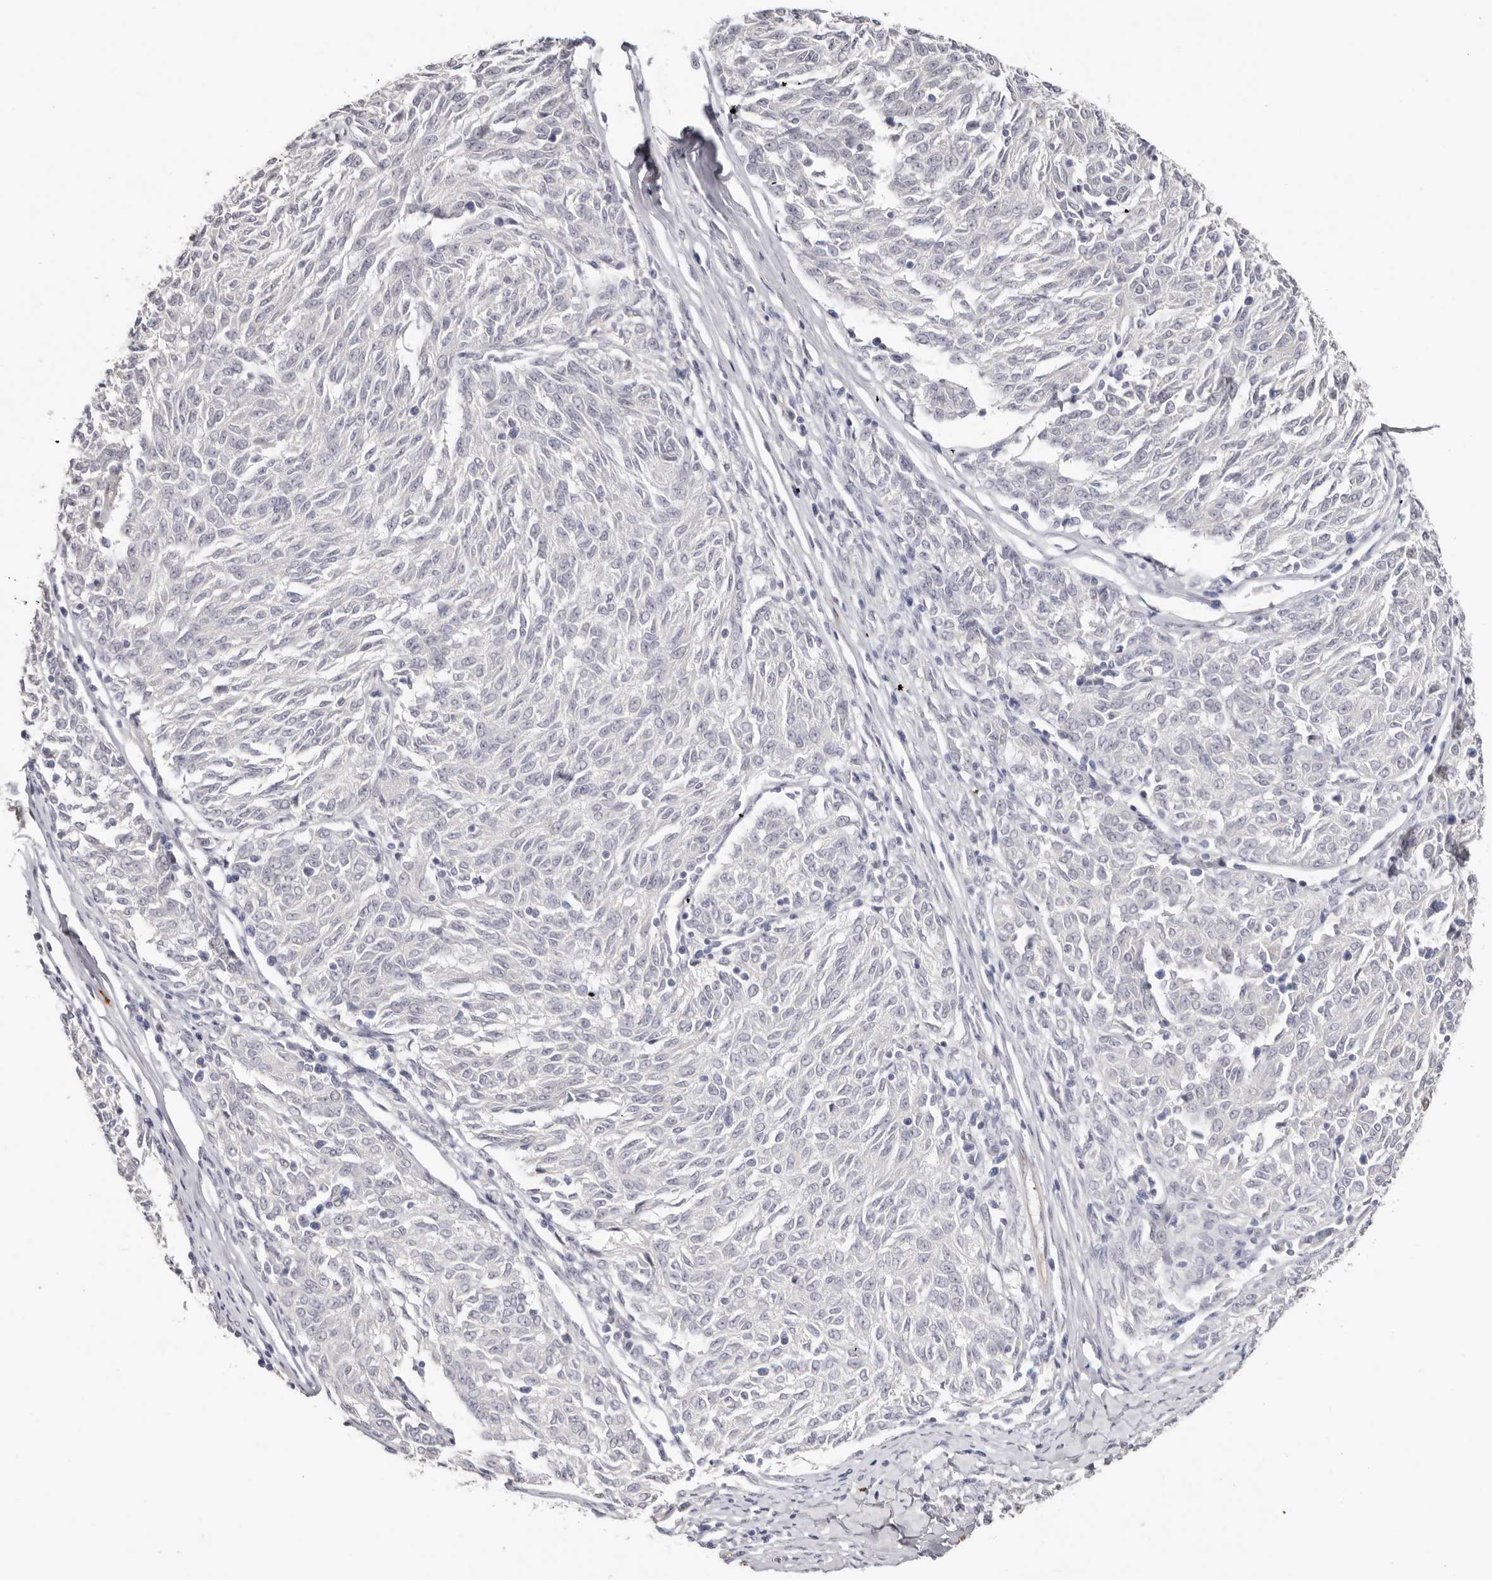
{"staining": {"intensity": "negative", "quantity": "none", "location": "none"}, "tissue": "melanoma", "cell_type": "Tumor cells", "image_type": "cancer", "snomed": [{"axis": "morphology", "description": "Malignant melanoma, NOS"}, {"axis": "topography", "description": "Skin"}], "caption": "Immunohistochemistry photomicrograph of neoplastic tissue: melanoma stained with DAB (3,3'-diaminobenzidine) reveals no significant protein staining in tumor cells.", "gene": "PKDCC", "patient": {"sex": "female", "age": 72}}